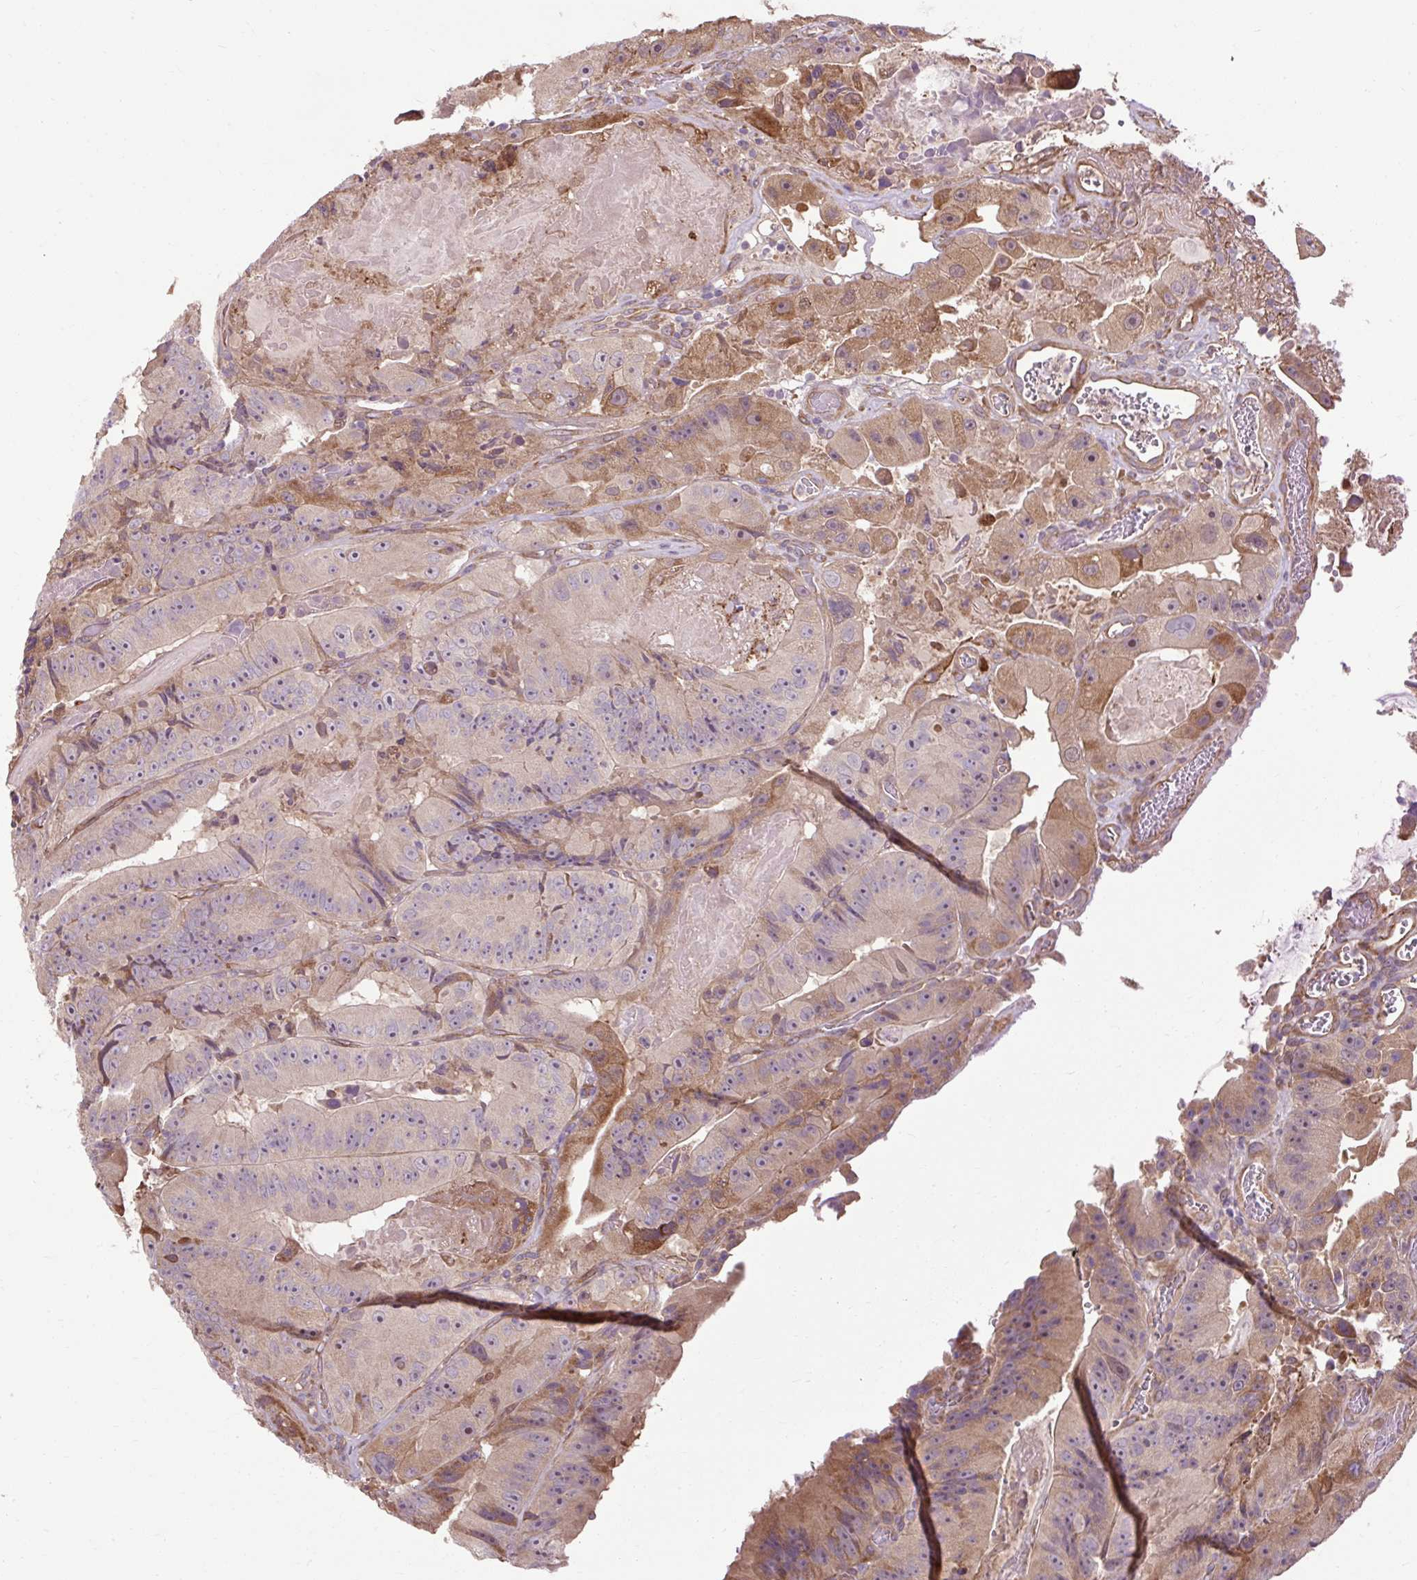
{"staining": {"intensity": "moderate", "quantity": "<25%", "location": "cytoplasmic/membranous"}, "tissue": "colorectal cancer", "cell_type": "Tumor cells", "image_type": "cancer", "snomed": [{"axis": "morphology", "description": "Adenocarcinoma, NOS"}, {"axis": "topography", "description": "Colon"}], "caption": "High-magnification brightfield microscopy of colorectal adenocarcinoma stained with DAB (3,3'-diaminobenzidine) (brown) and counterstained with hematoxylin (blue). tumor cells exhibit moderate cytoplasmic/membranous positivity is seen in about<25% of cells.", "gene": "FLRT1", "patient": {"sex": "female", "age": 86}}